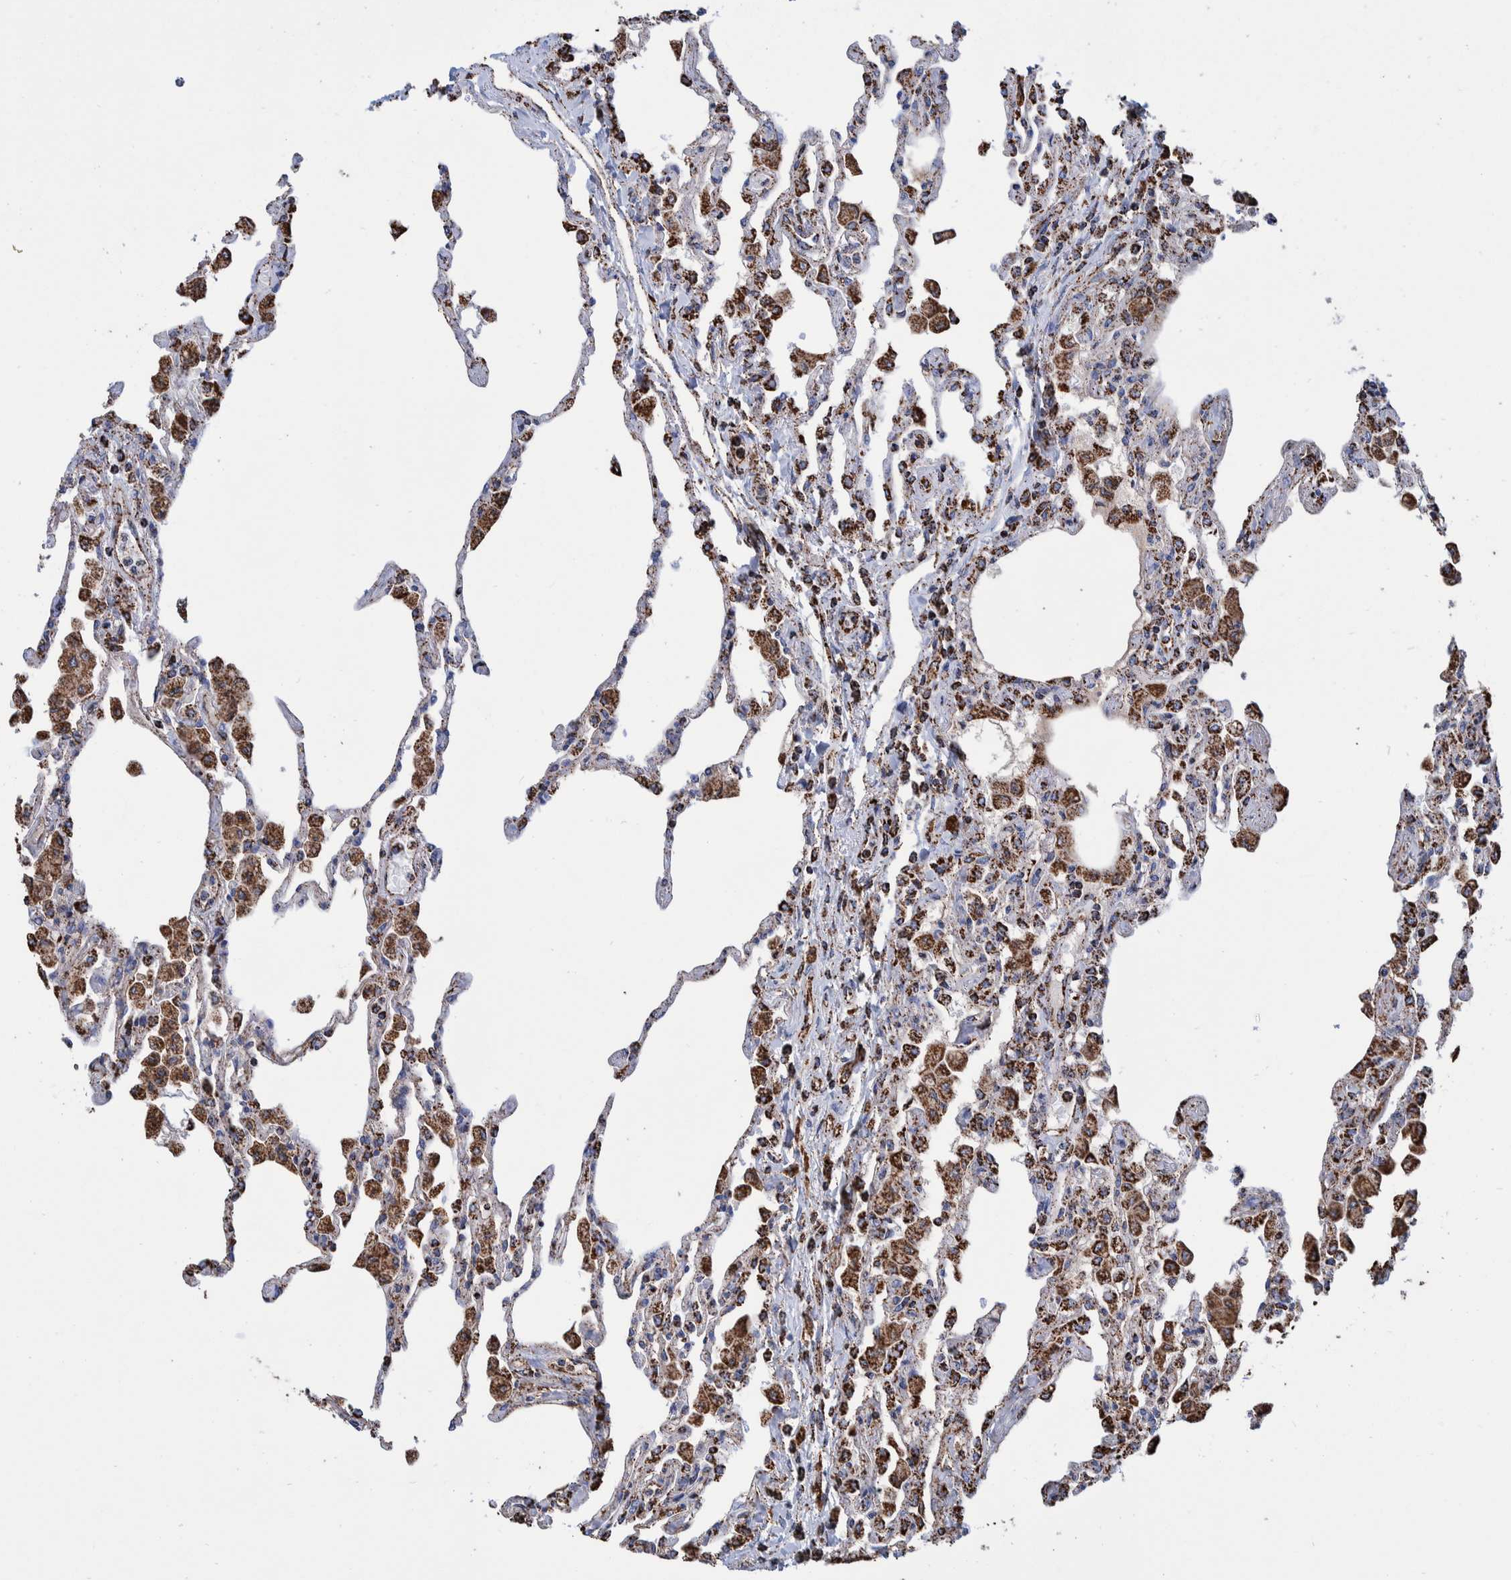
{"staining": {"intensity": "moderate", "quantity": ">75%", "location": "cytoplasmic/membranous"}, "tissue": "lung", "cell_type": "Alveolar cells", "image_type": "normal", "snomed": [{"axis": "morphology", "description": "Normal tissue, NOS"}, {"axis": "topography", "description": "Bronchus"}, {"axis": "topography", "description": "Lung"}], "caption": "The immunohistochemical stain shows moderate cytoplasmic/membranous staining in alveolar cells of benign lung.", "gene": "VPS26C", "patient": {"sex": "female", "age": 49}}